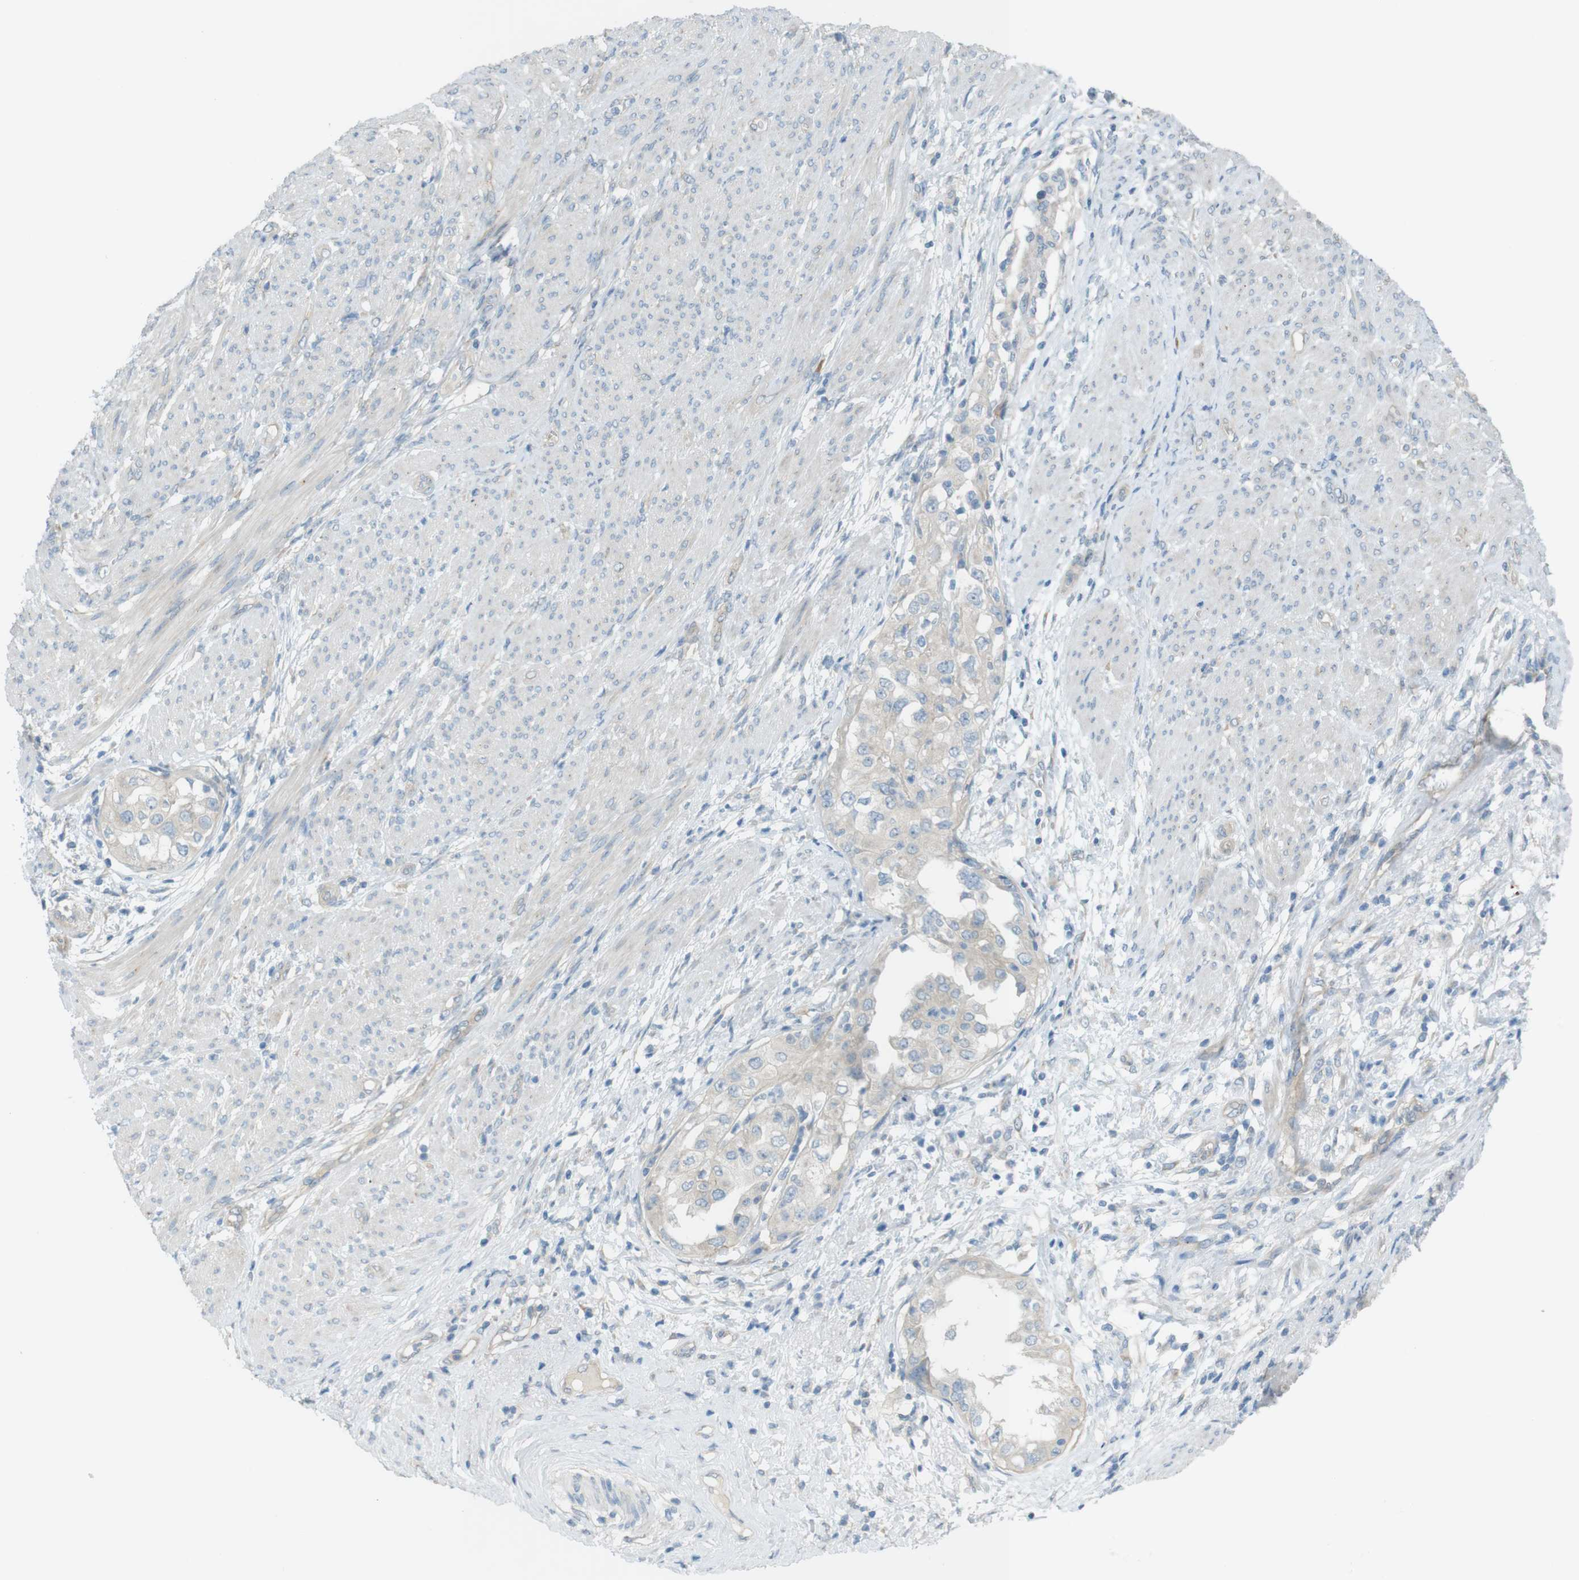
{"staining": {"intensity": "negative", "quantity": "none", "location": "none"}, "tissue": "endometrial cancer", "cell_type": "Tumor cells", "image_type": "cancer", "snomed": [{"axis": "morphology", "description": "Adenocarcinoma, NOS"}, {"axis": "topography", "description": "Endometrium"}], "caption": "Immunohistochemistry (IHC) micrograph of human adenocarcinoma (endometrial) stained for a protein (brown), which demonstrates no positivity in tumor cells. (Brightfield microscopy of DAB (3,3'-diaminobenzidine) immunohistochemistry (IHC) at high magnification).", "gene": "TMEM41B", "patient": {"sex": "female", "age": 85}}